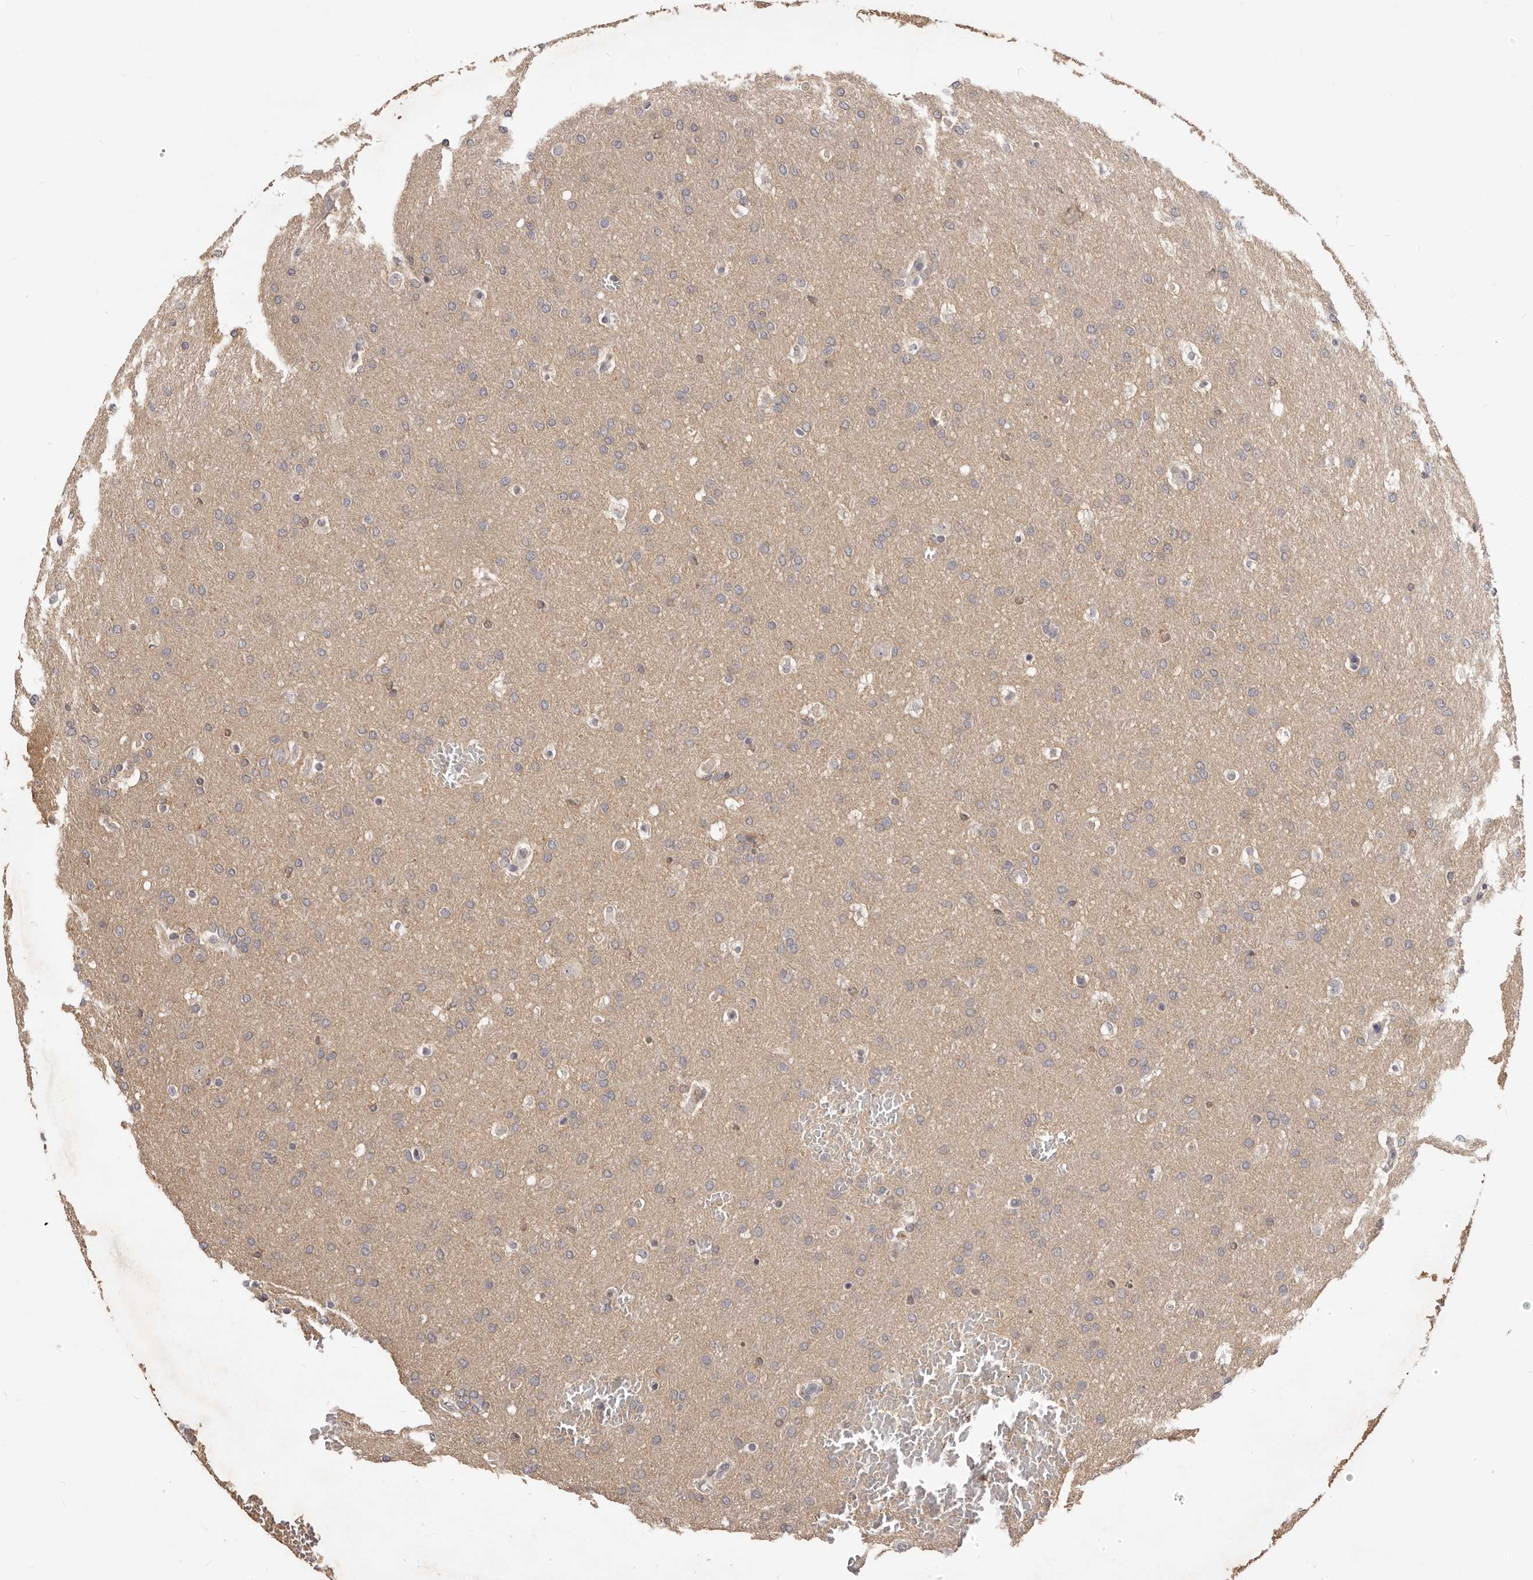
{"staining": {"intensity": "weak", "quantity": ">75%", "location": "cytoplasmic/membranous"}, "tissue": "glioma", "cell_type": "Tumor cells", "image_type": "cancer", "snomed": [{"axis": "morphology", "description": "Glioma, malignant, Low grade"}, {"axis": "topography", "description": "Brain"}], "caption": "There is low levels of weak cytoplasmic/membranous positivity in tumor cells of malignant glioma (low-grade), as demonstrated by immunohistochemical staining (brown color).", "gene": "TSPAN13", "patient": {"sex": "female", "age": 37}}